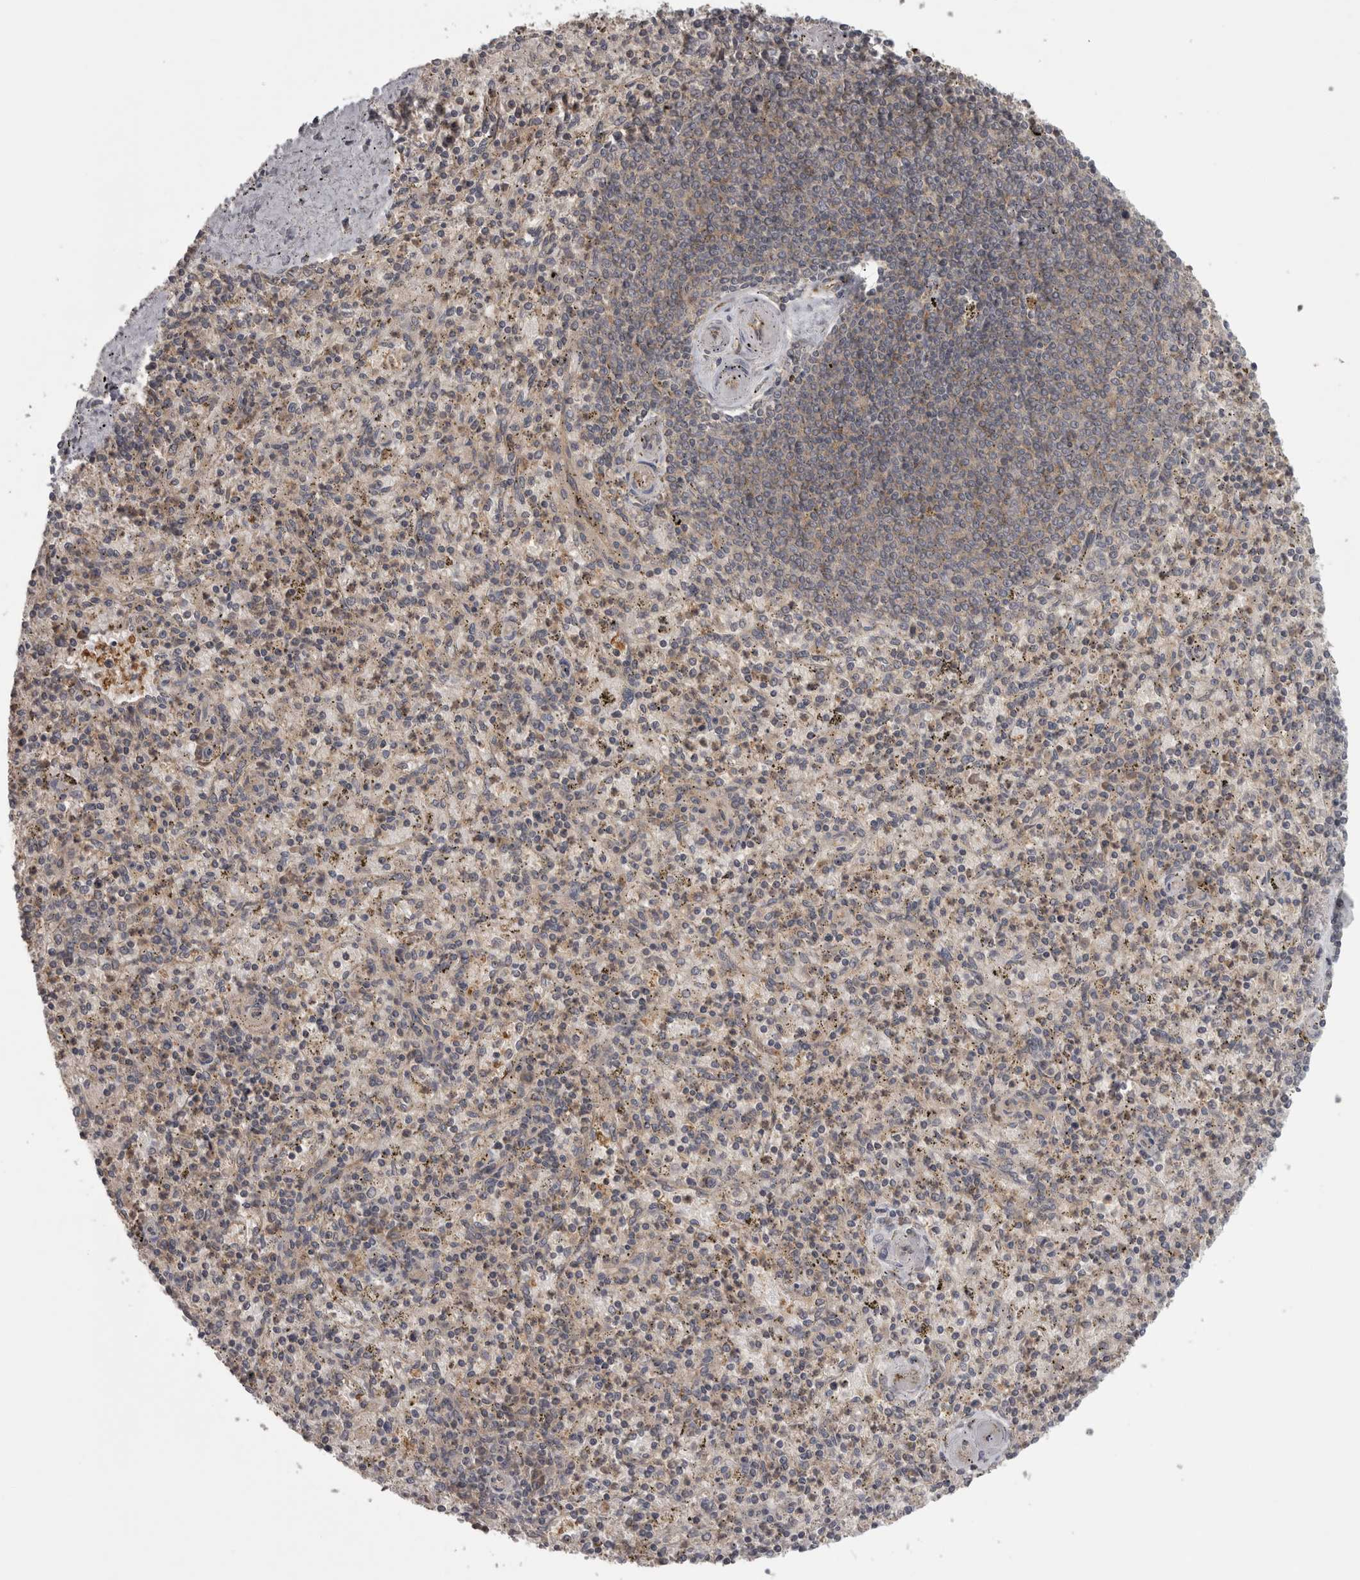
{"staining": {"intensity": "weak", "quantity": "25%-75%", "location": "cytoplasmic/membranous"}, "tissue": "spleen", "cell_type": "Cells in red pulp", "image_type": "normal", "snomed": [{"axis": "morphology", "description": "Normal tissue, NOS"}, {"axis": "topography", "description": "Spleen"}], "caption": "This image shows IHC staining of unremarkable human spleen, with low weak cytoplasmic/membranous expression in approximately 25%-75% of cells in red pulp.", "gene": "MICU3", "patient": {"sex": "male", "age": 72}}